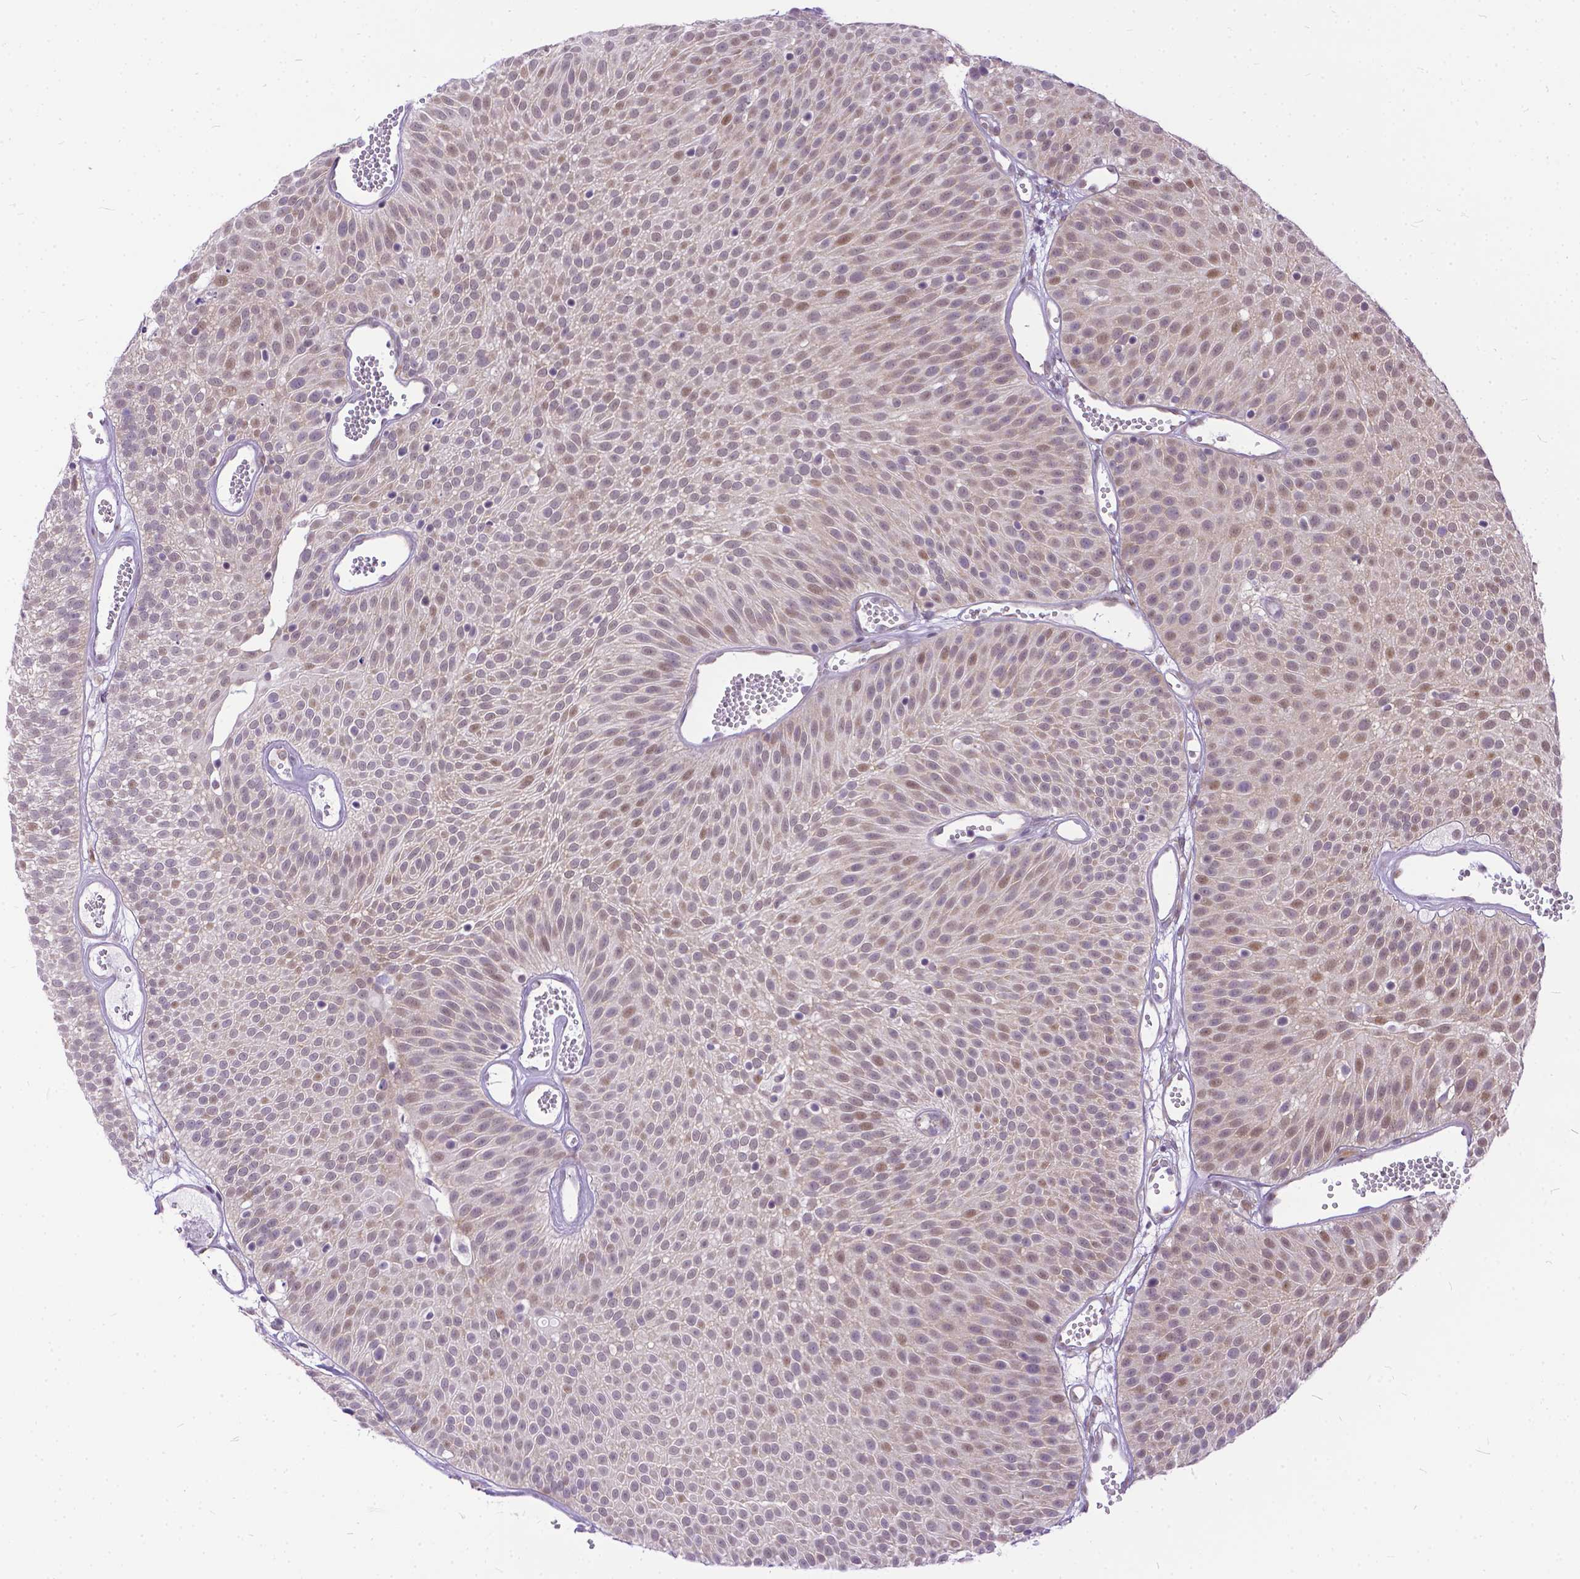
{"staining": {"intensity": "weak", "quantity": "25%-75%", "location": "cytoplasmic/membranous,nuclear"}, "tissue": "urothelial cancer", "cell_type": "Tumor cells", "image_type": "cancer", "snomed": [{"axis": "morphology", "description": "Urothelial carcinoma, Low grade"}, {"axis": "topography", "description": "Urinary bladder"}], "caption": "Low-grade urothelial carcinoma tissue shows weak cytoplasmic/membranous and nuclear expression in about 25%-75% of tumor cells, visualized by immunohistochemistry.", "gene": "FAM124B", "patient": {"sex": "male", "age": 52}}